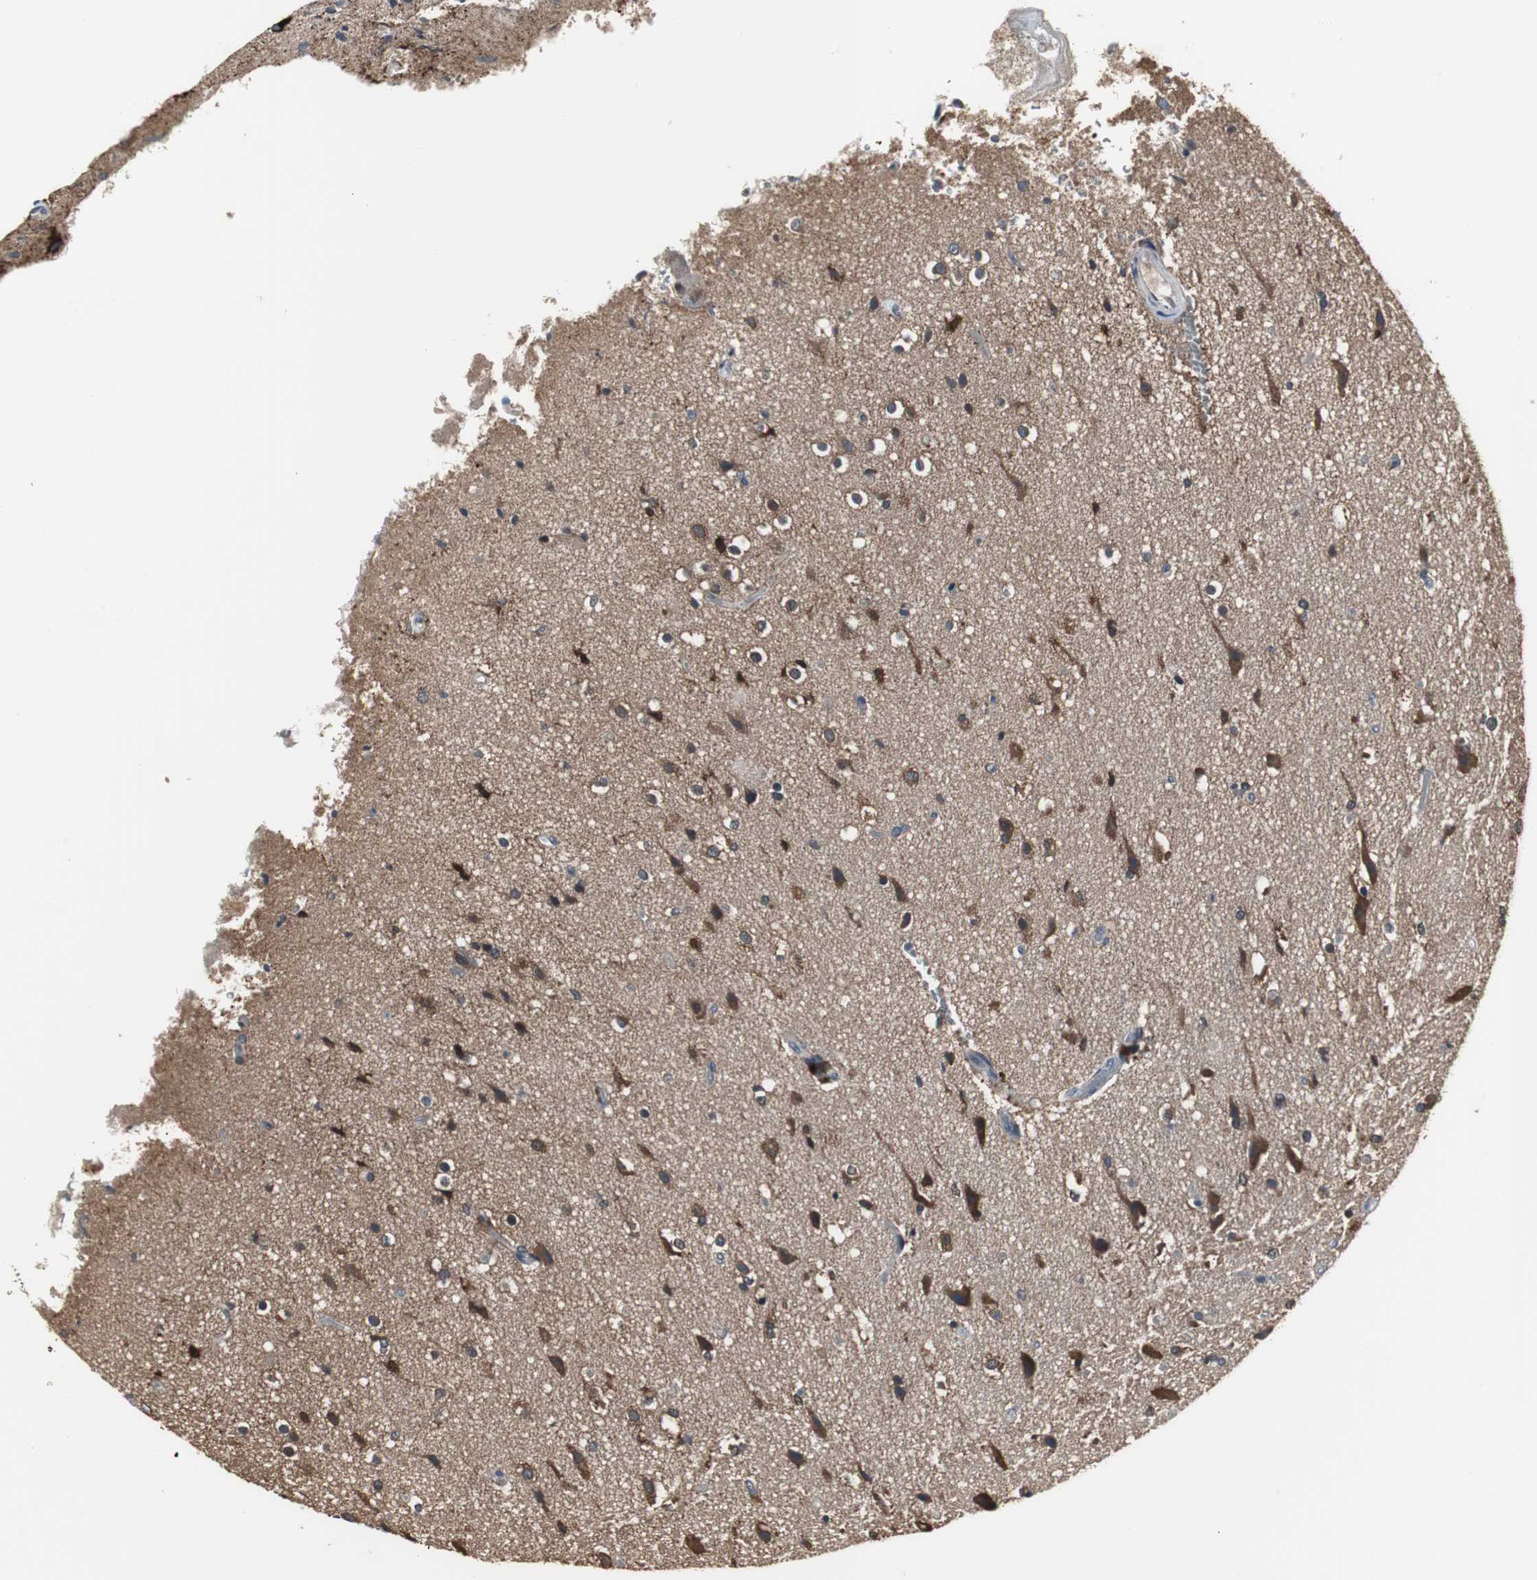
{"staining": {"intensity": "strong", "quantity": ">75%", "location": "cytoplasmic/membranous"}, "tissue": "glioma", "cell_type": "Tumor cells", "image_type": "cancer", "snomed": [{"axis": "morphology", "description": "Normal tissue, NOS"}, {"axis": "morphology", "description": "Glioma, malignant, High grade"}, {"axis": "topography", "description": "Cerebral cortex"}], "caption": "Immunohistochemistry (IHC) photomicrograph of glioma stained for a protein (brown), which demonstrates high levels of strong cytoplasmic/membranous staining in about >75% of tumor cells.", "gene": "ZSCAN22", "patient": {"sex": "male", "age": 77}}